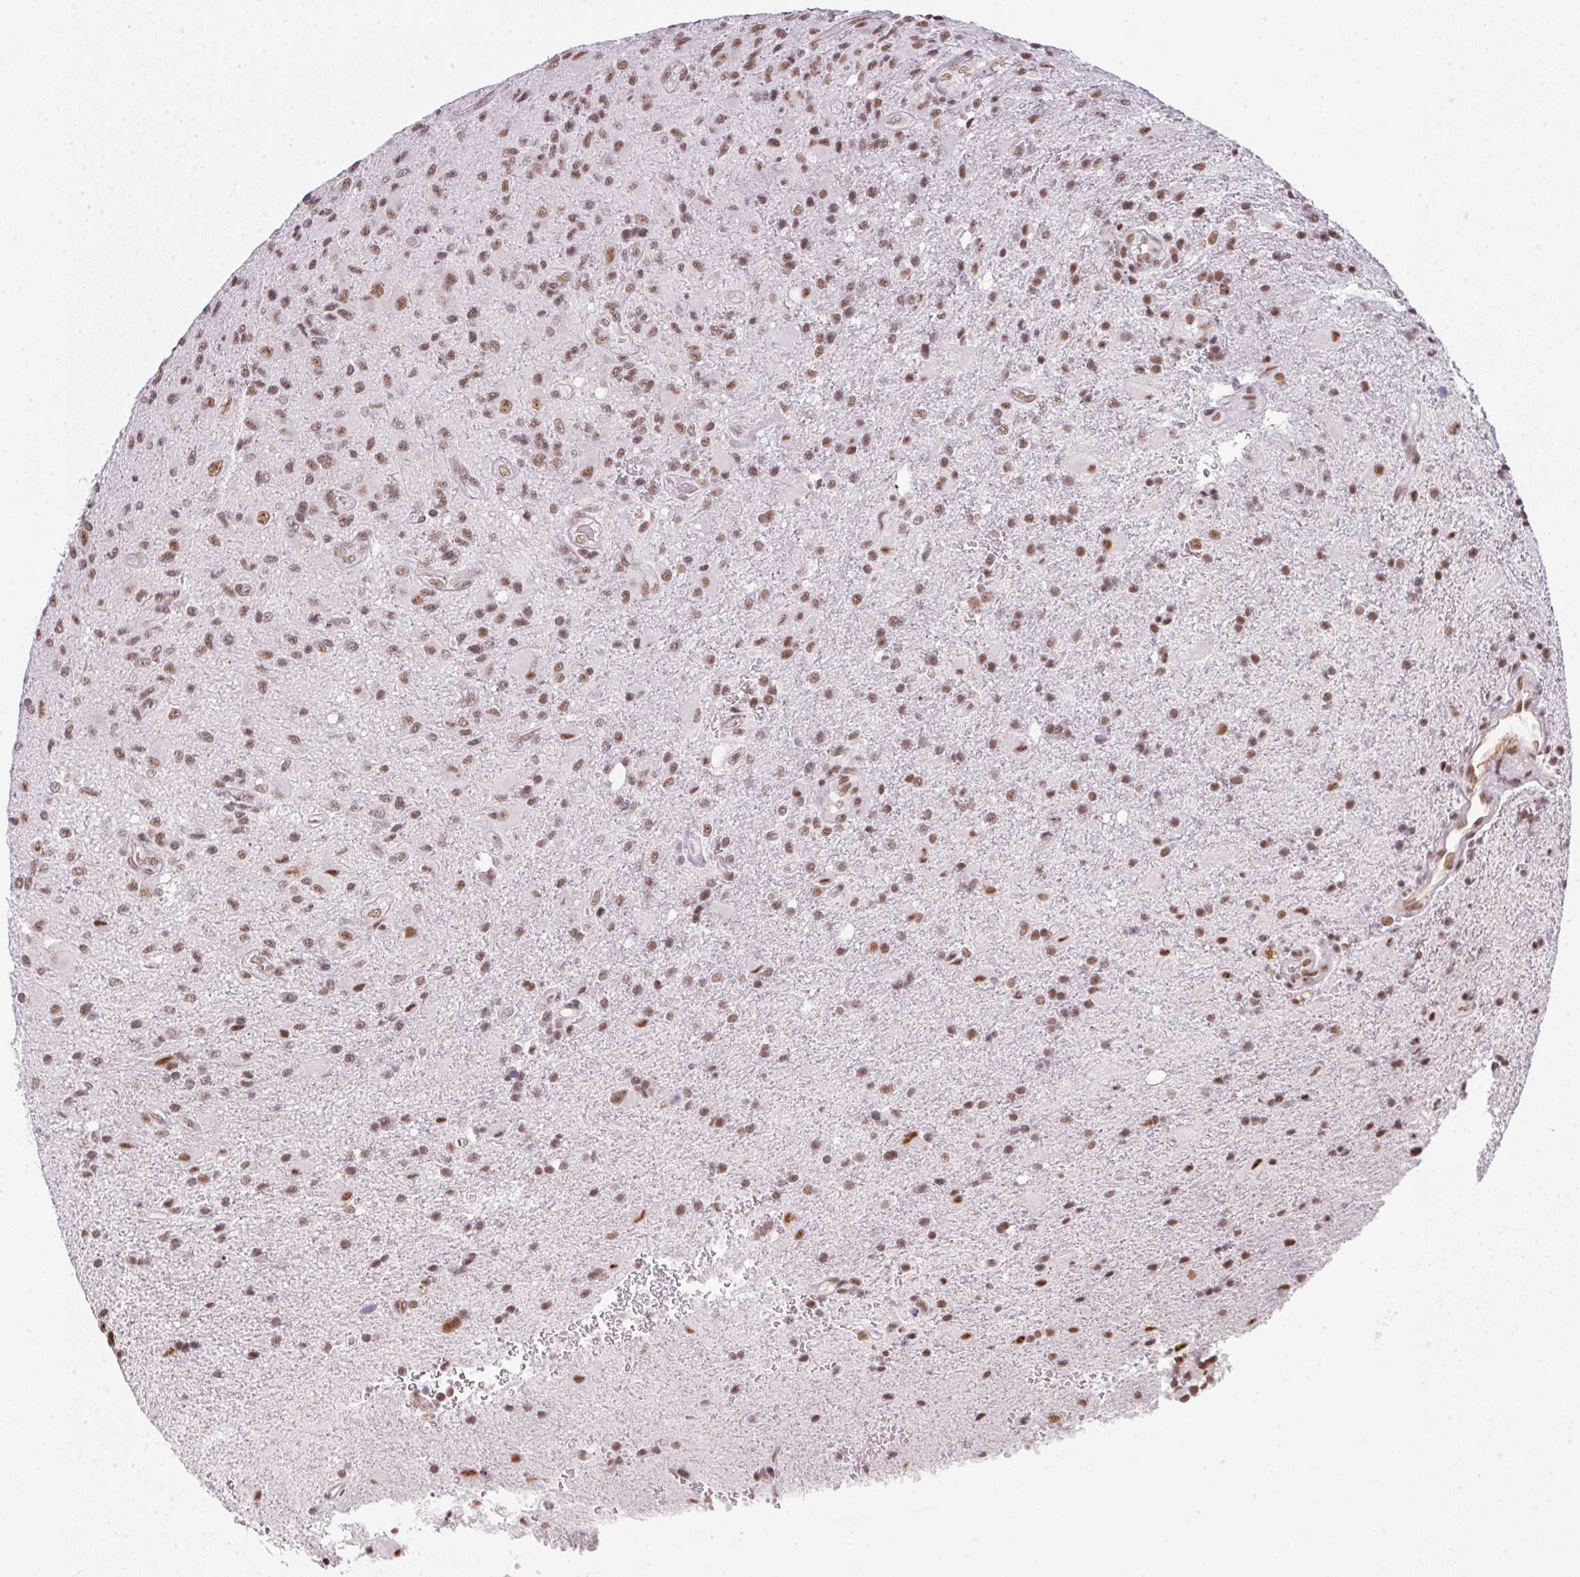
{"staining": {"intensity": "moderate", "quantity": ">75%", "location": "nuclear"}, "tissue": "glioma", "cell_type": "Tumor cells", "image_type": "cancer", "snomed": [{"axis": "morphology", "description": "Glioma, malignant, High grade"}, {"axis": "topography", "description": "Brain"}], "caption": "Immunohistochemistry of glioma displays medium levels of moderate nuclear staining in approximately >75% of tumor cells.", "gene": "SRSF7", "patient": {"sex": "female", "age": 65}}